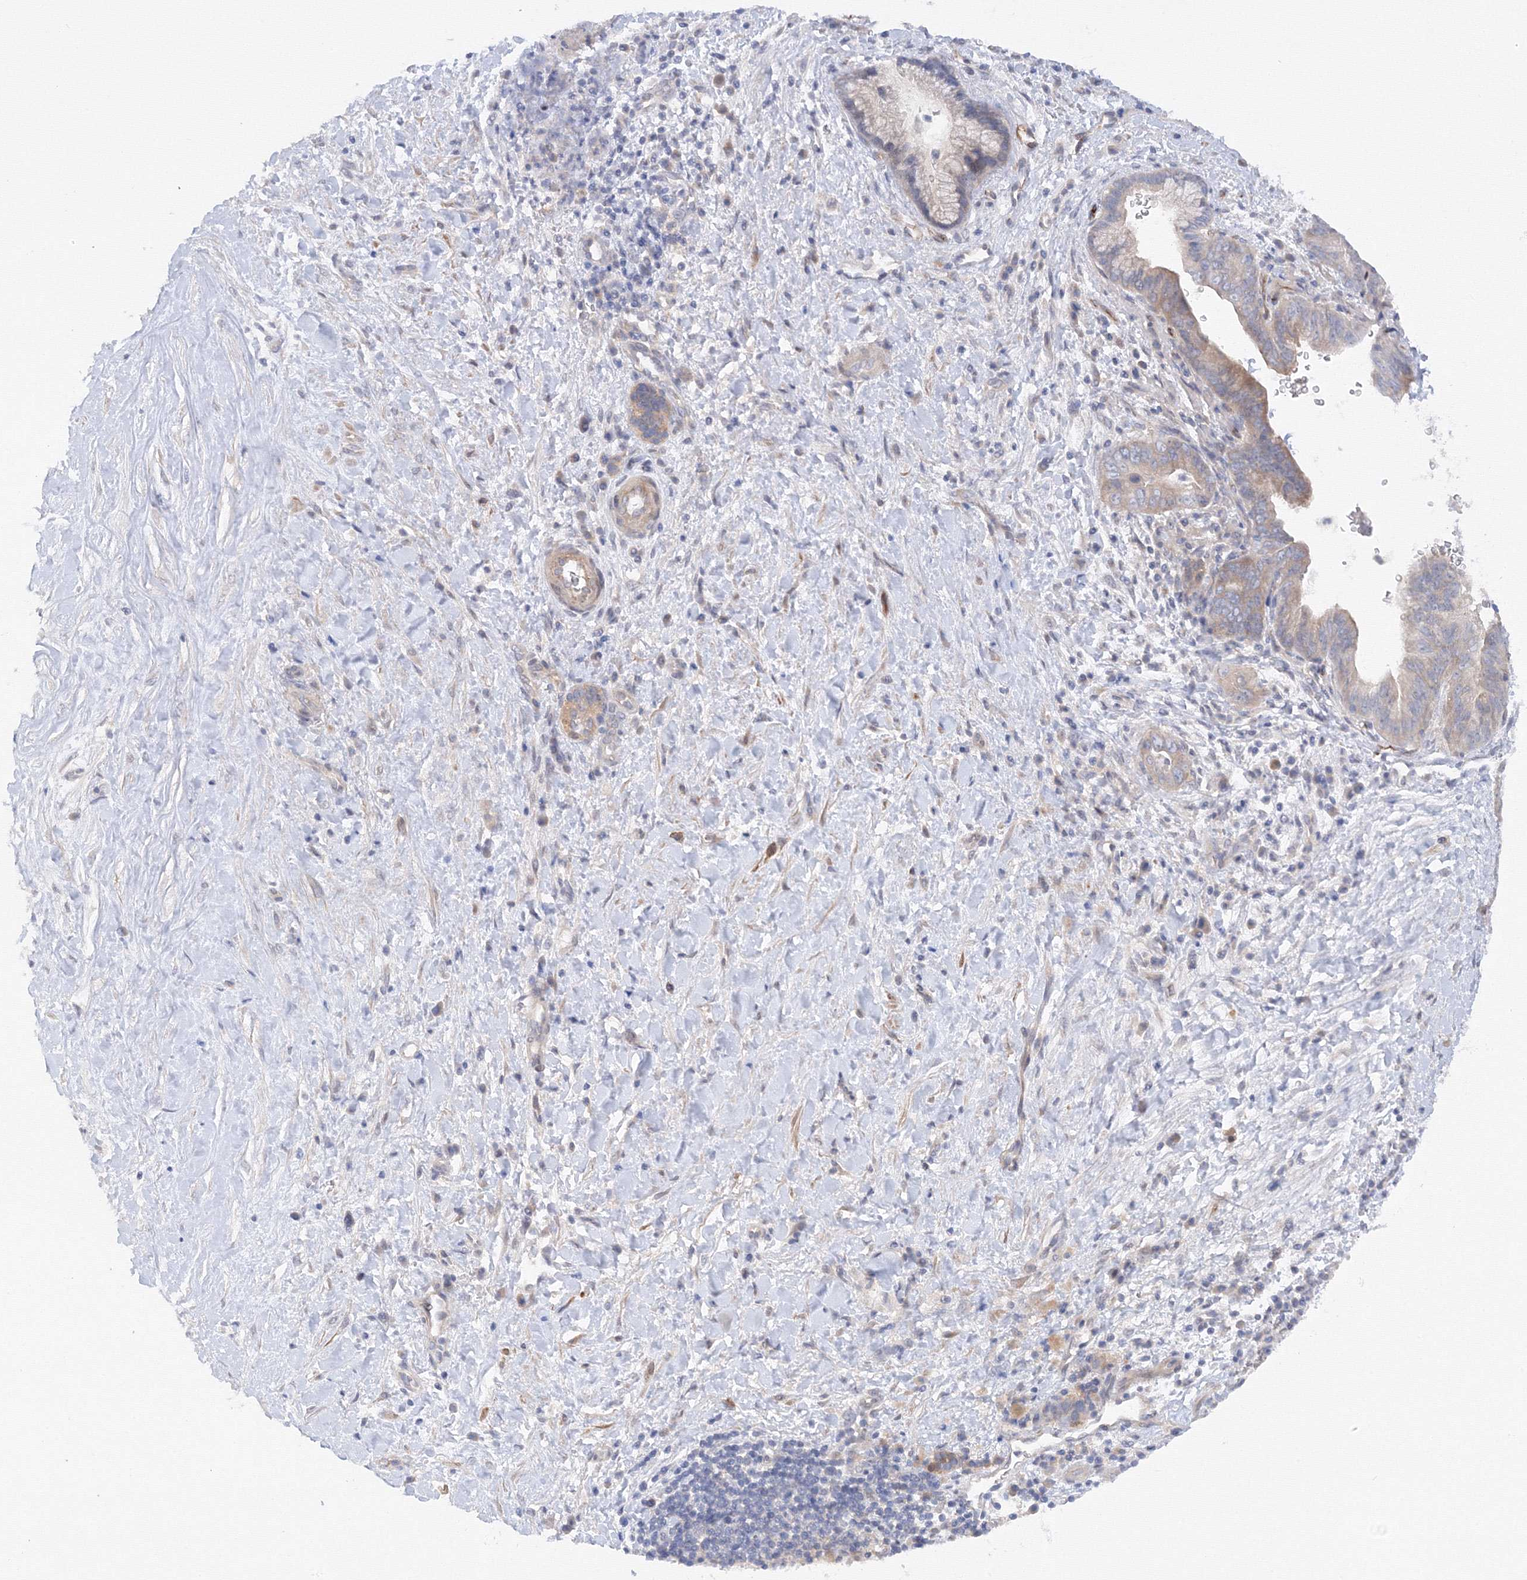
{"staining": {"intensity": "weak", "quantity": "25%-75%", "location": "cytoplasmic/membranous"}, "tissue": "pancreatic cancer", "cell_type": "Tumor cells", "image_type": "cancer", "snomed": [{"axis": "morphology", "description": "Adenocarcinoma, NOS"}, {"axis": "topography", "description": "Pancreas"}], "caption": "IHC (DAB (3,3'-diaminobenzidine)) staining of human pancreatic cancer shows weak cytoplasmic/membranous protein positivity in approximately 25%-75% of tumor cells. (DAB IHC, brown staining for protein, blue staining for nuclei).", "gene": "DIS3L2", "patient": {"sex": "male", "age": 75}}